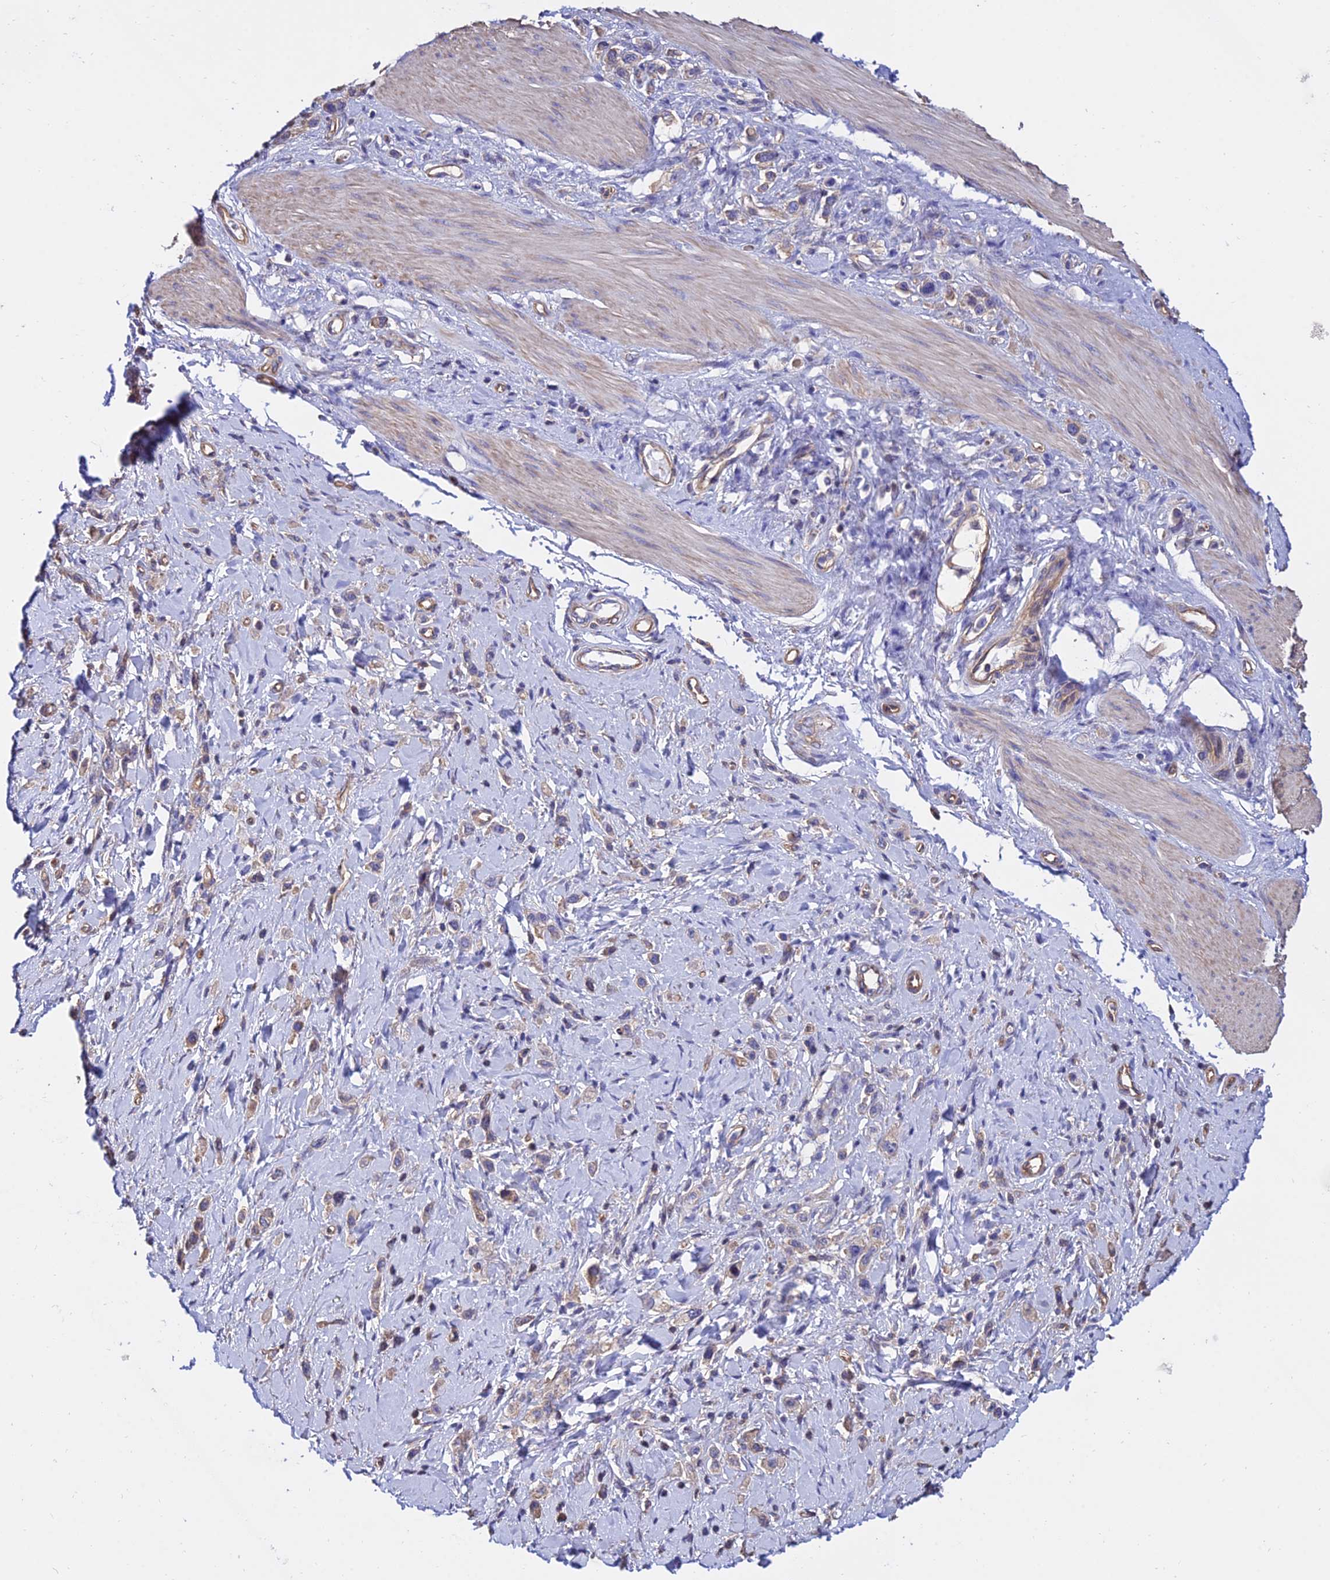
{"staining": {"intensity": "weak", "quantity": "25%-75%", "location": "cytoplasmic/membranous"}, "tissue": "stomach cancer", "cell_type": "Tumor cells", "image_type": "cancer", "snomed": [{"axis": "morphology", "description": "Adenocarcinoma, NOS"}, {"axis": "topography", "description": "Stomach"}], "caption": "Adenocarcinoma (stomach) tissue displays weak cytoplasmic/membranous expression in about 25%-75% of tumor cells", "gene": "CALM2", "patient": {"sex": "female", "age": 65}}